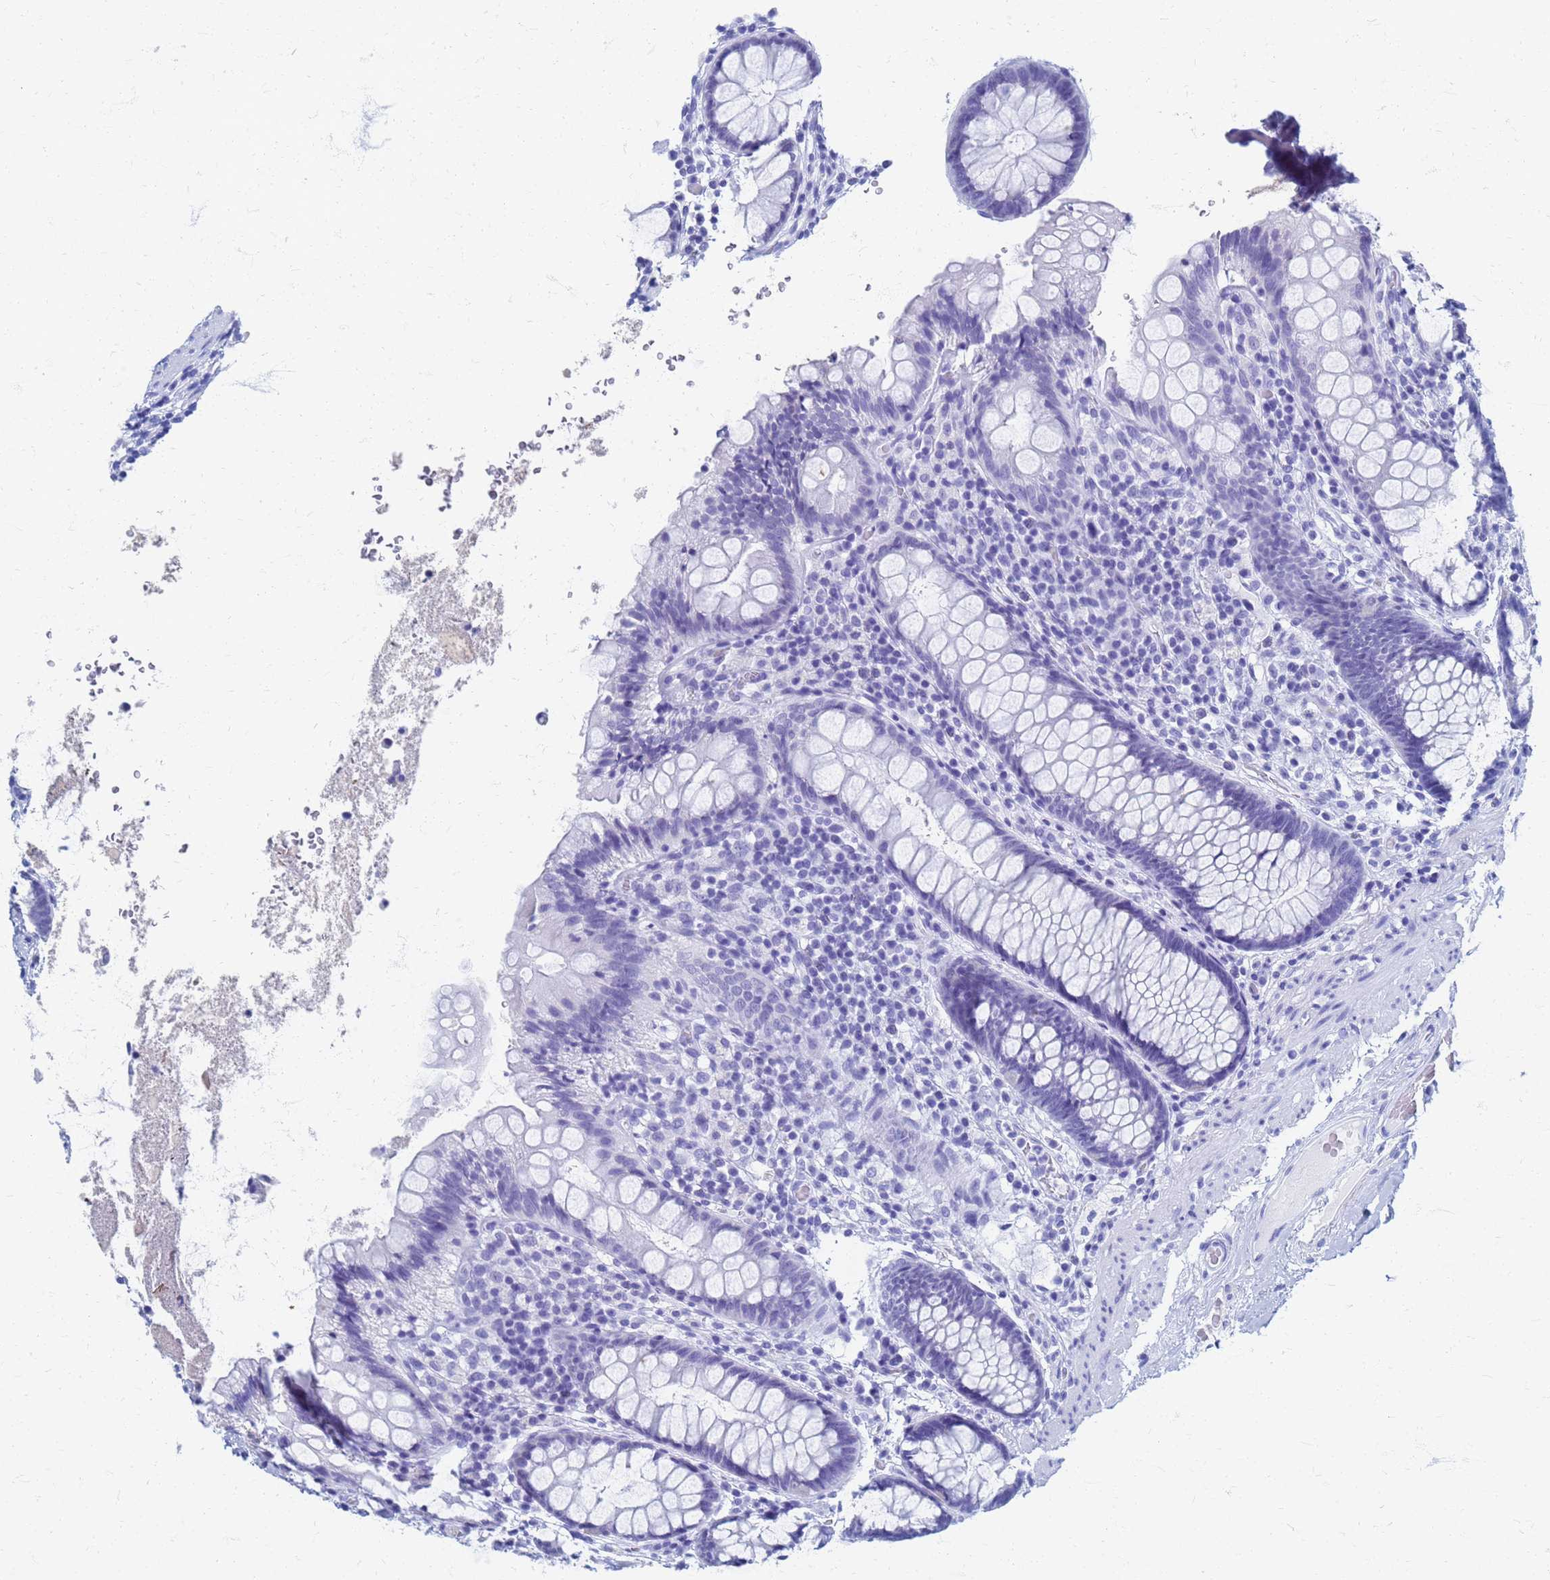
{"staining": {"intensity": "negative", "quantity": "none", "location": "none"}, "tissue": "rectum", "cell_type": "Glandular cells", "image_type": "normal", "snomed": [{"axis": "morphology", "description": "Normal tissue, NOS"}, {"axis": "topography", "description": "Rectum"}], "caption": "The photomicrograph shows no significant expression in glandular cells of rectum. The staining is performed using DAB (3,3'-diaminobenzidine) brown chromogen with nuclei counter-stained in using hematoxylin.", "gene": "ATPAF1", "patient": {"sex": "male", "age": 83}}